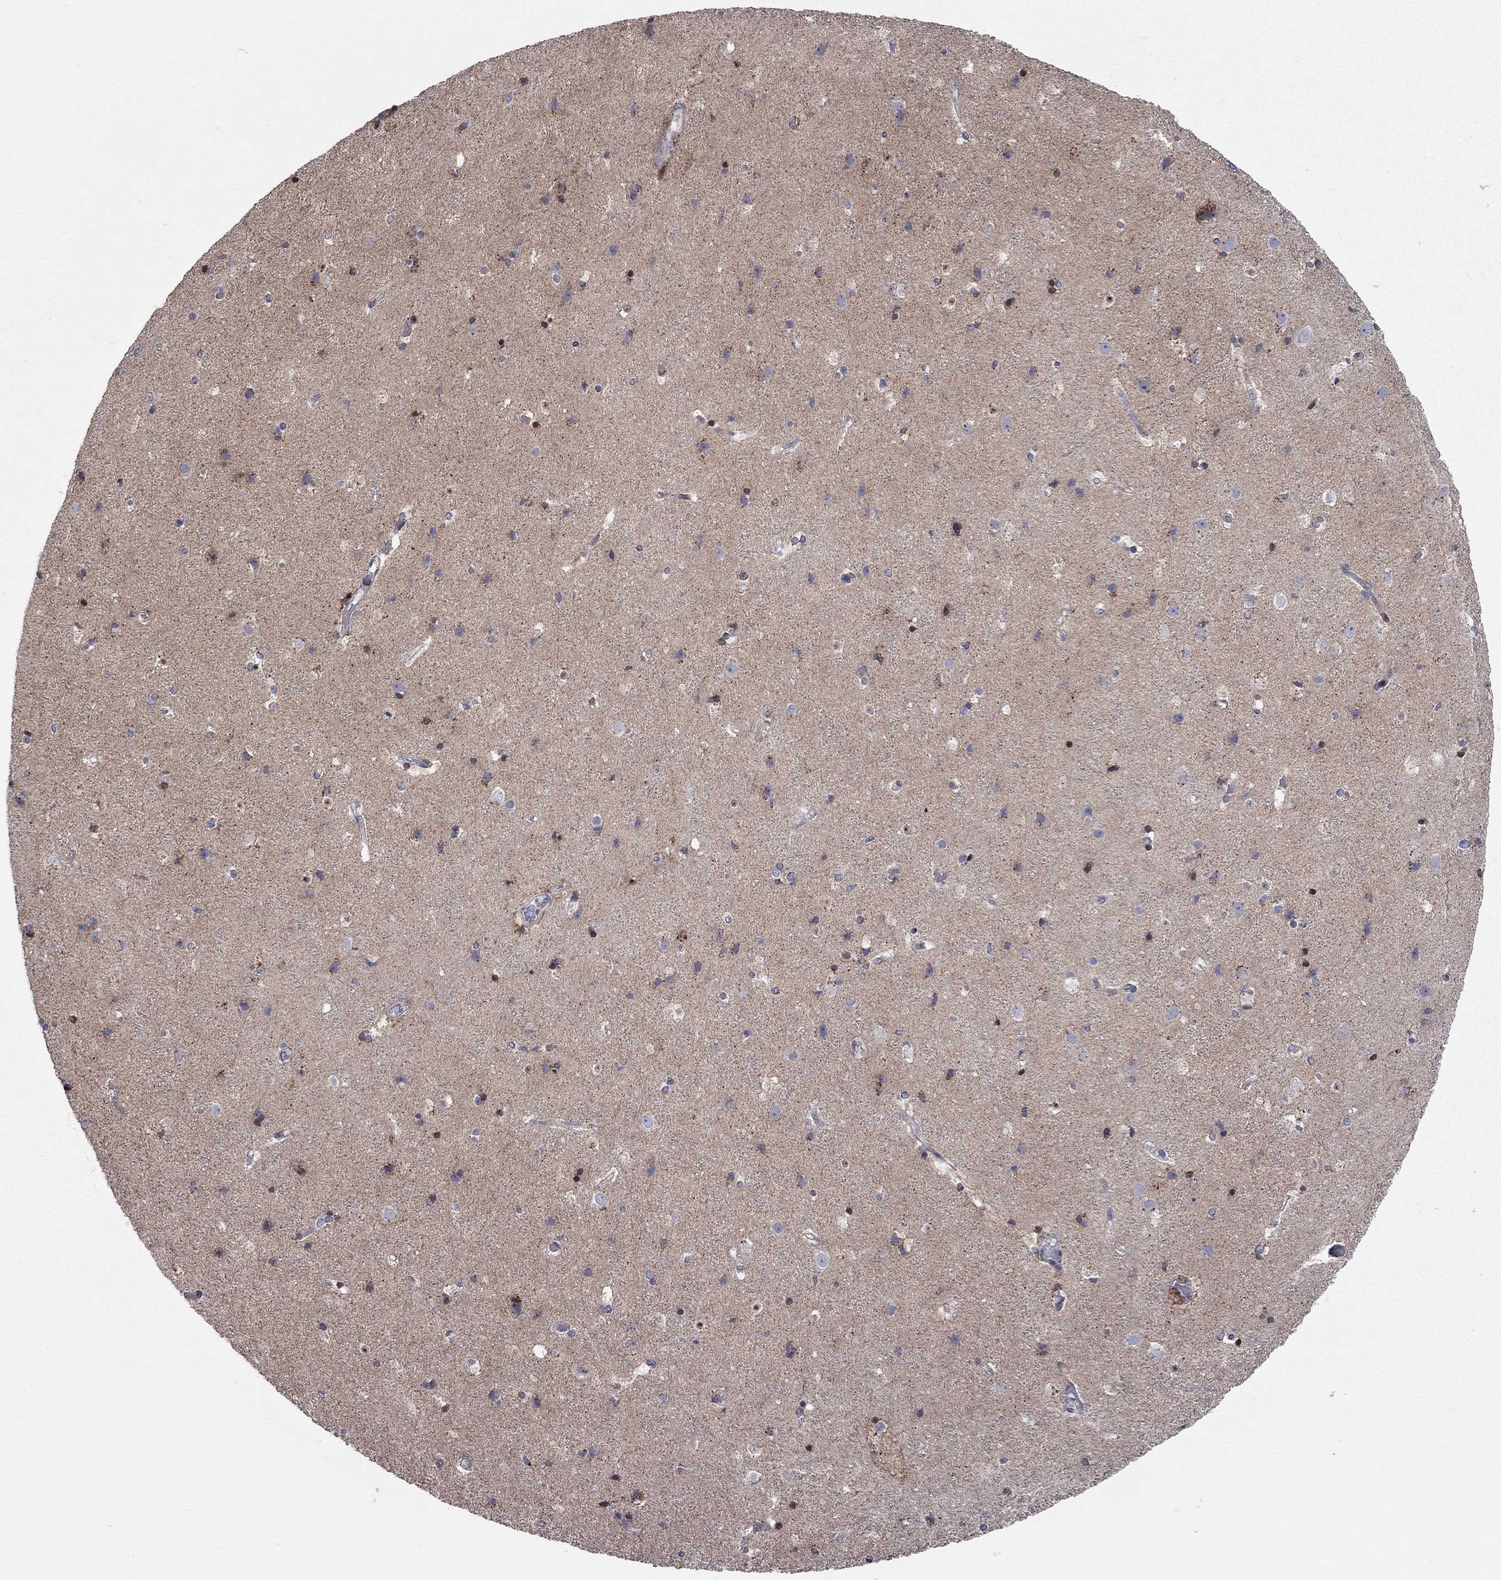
{"staining": {"intensity": "negative", "quantity": "none", "location": "none"}, "tissue": "cerebral cortex", "cell_type": "Endothelial cells", "image_type": "normal", "snomed": [{"axis": "morphology", "description": "Normal tissue, NOS"}, {"axis": "topography", "description": "Cerebral cortex"}], "caption": "Immunohistochemical staining of normal cerebral cortex displays no significant expression in endothelial cells.", "gene": "ERN2", "patient": {"sex": "female", "age": 52}}